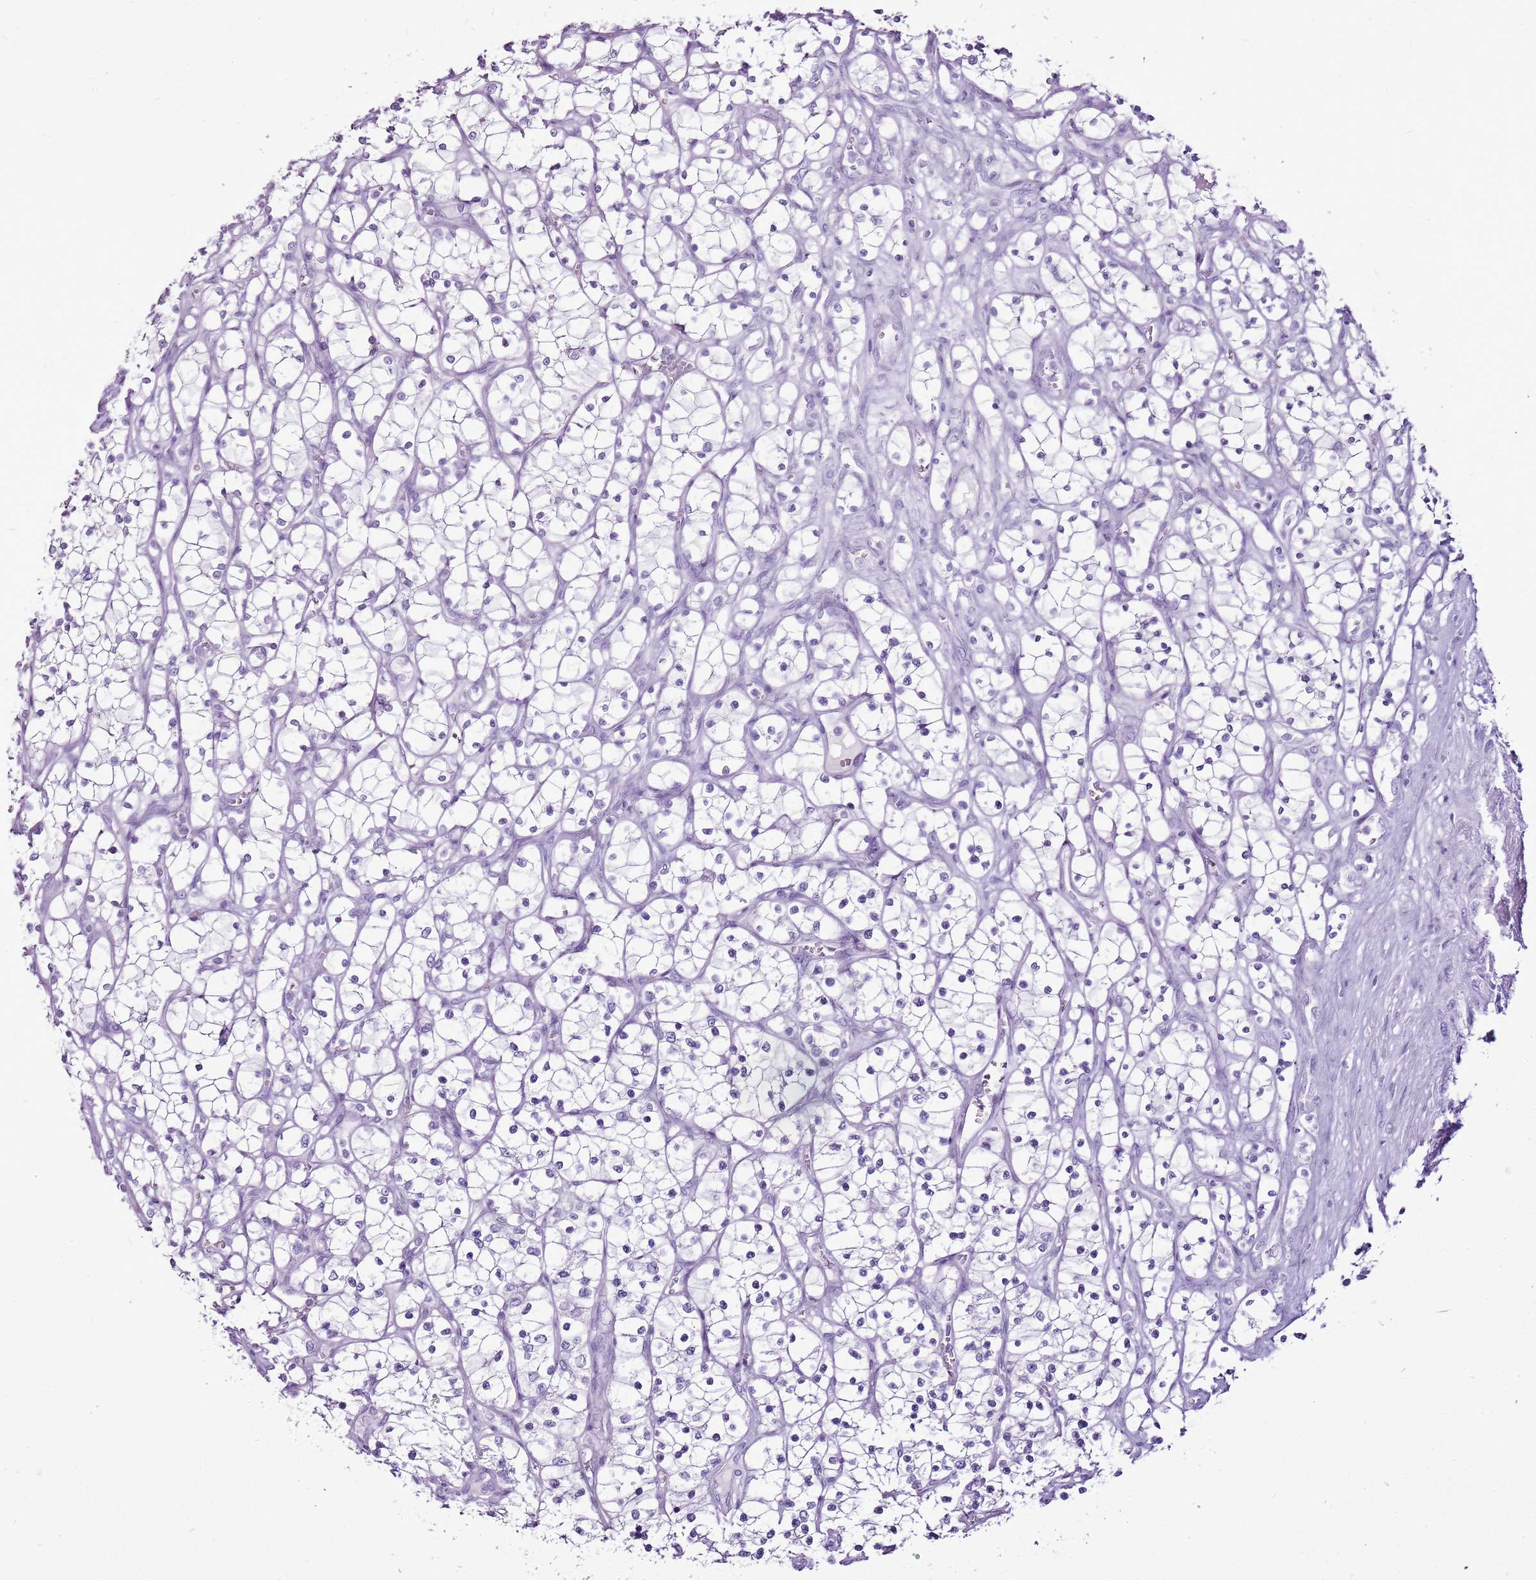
{"staining": {"intensity": "negative", "quantity": "none", "location": "none"}, "tissue": "renal cancer", "cell_type": "Tumor cells", "image_type": "cancer", "snomed": [{"axis": "morphology", "description": "Adenocarcinoma, NOS"}, {"axis": "topography", "description": "Kidney"}], "caption": "DAB (3,3'-diaminobenzidine) immunohistochemical staining of human renal adenocarcinoma exhibits no significant staining in tumor cells.", "gene": "CNFN", "patient": {"sex": "female", "age": 69}}